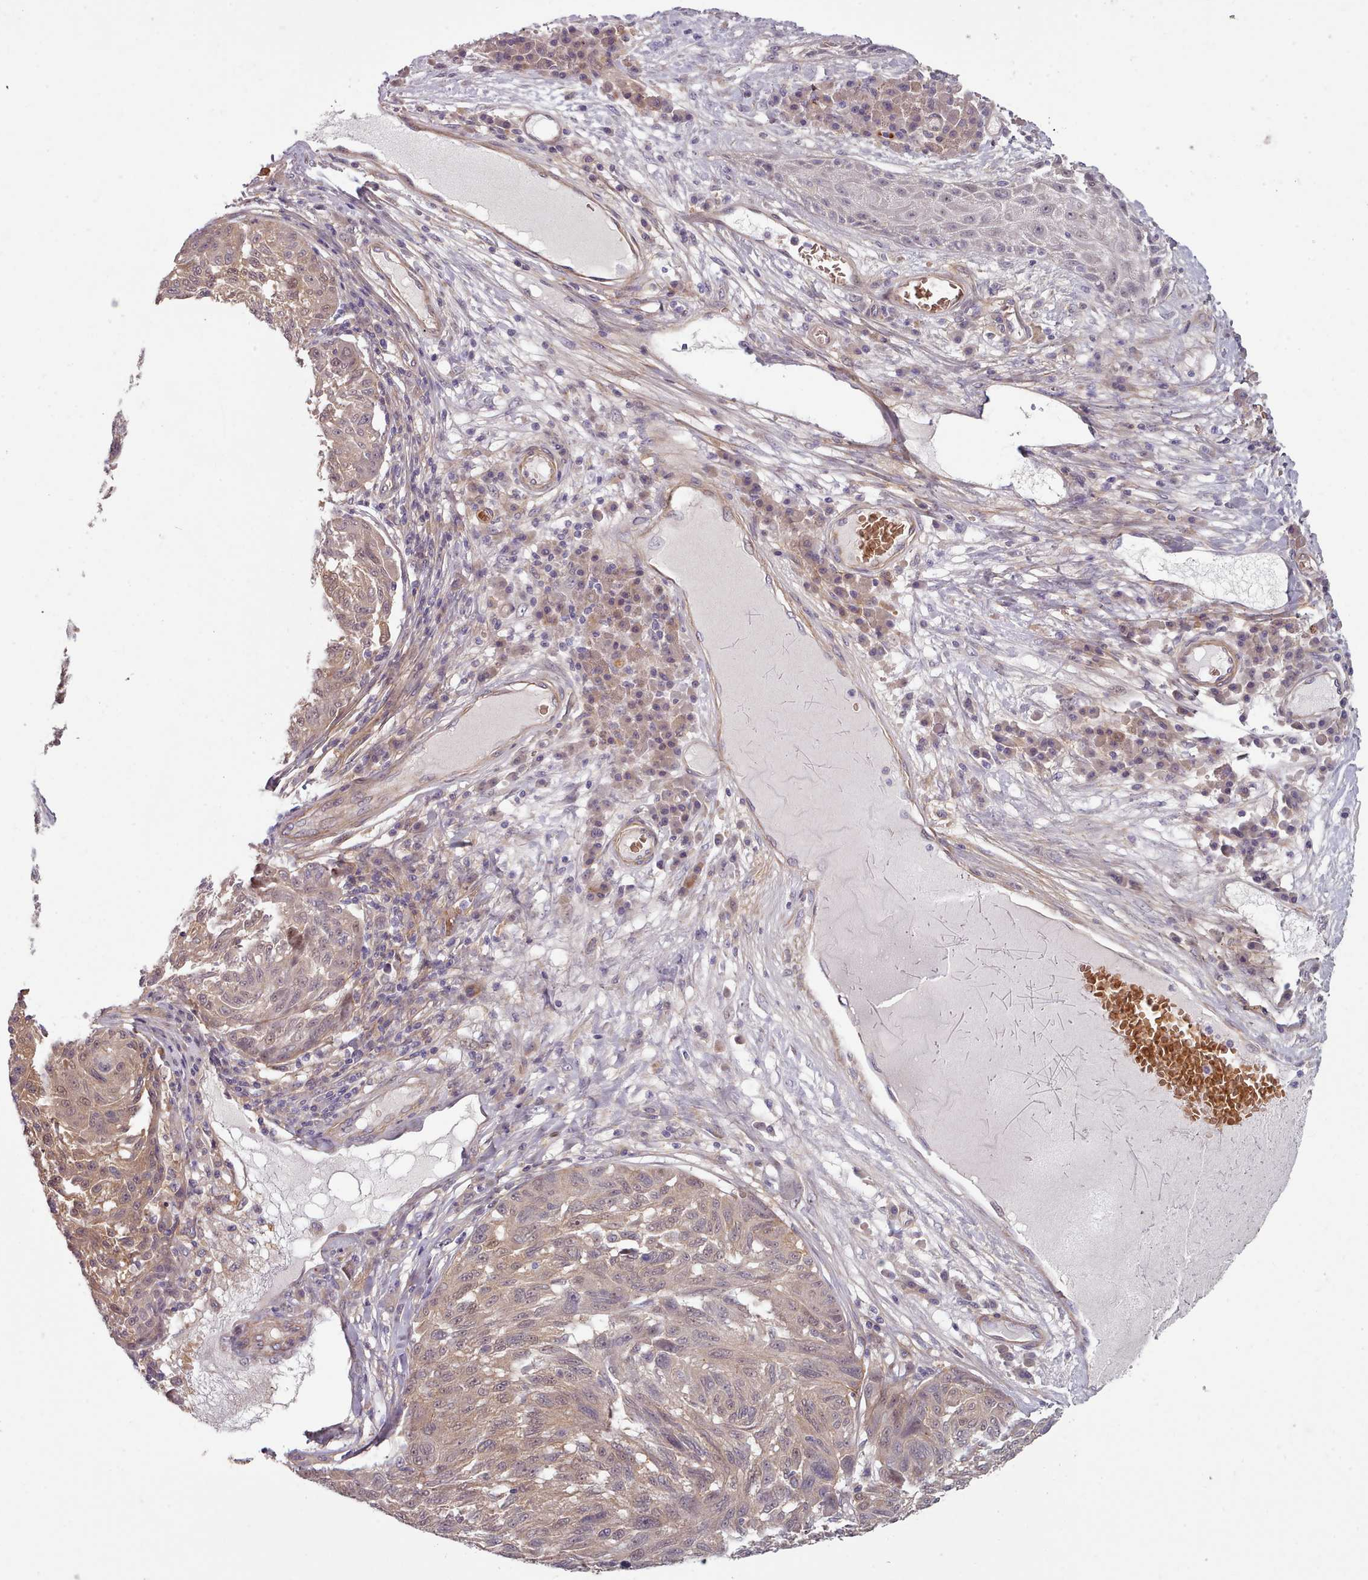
{"staining": {"intensity": "weak", "quantity": ">75%", "location": "cytoplasmic/membranous,nuclear"}, "tissue": "melanoma", "cell_type": "Tumor cells", "image_type": "cancer", "snomed": [{"axis": "morphology", "description": "Malignant melanoma, NOS"}, {"axis": "topography", "description": "Skin"}], "caption": "This image displays immunohistochemistry (IHC) staining of human melanoma, with low weak cytoplasmic/membranous and nuclear positivity in about >75% of tumor cells.", "gene": "CLNS1A", "patient": {"sex": "male", "age": 53}}